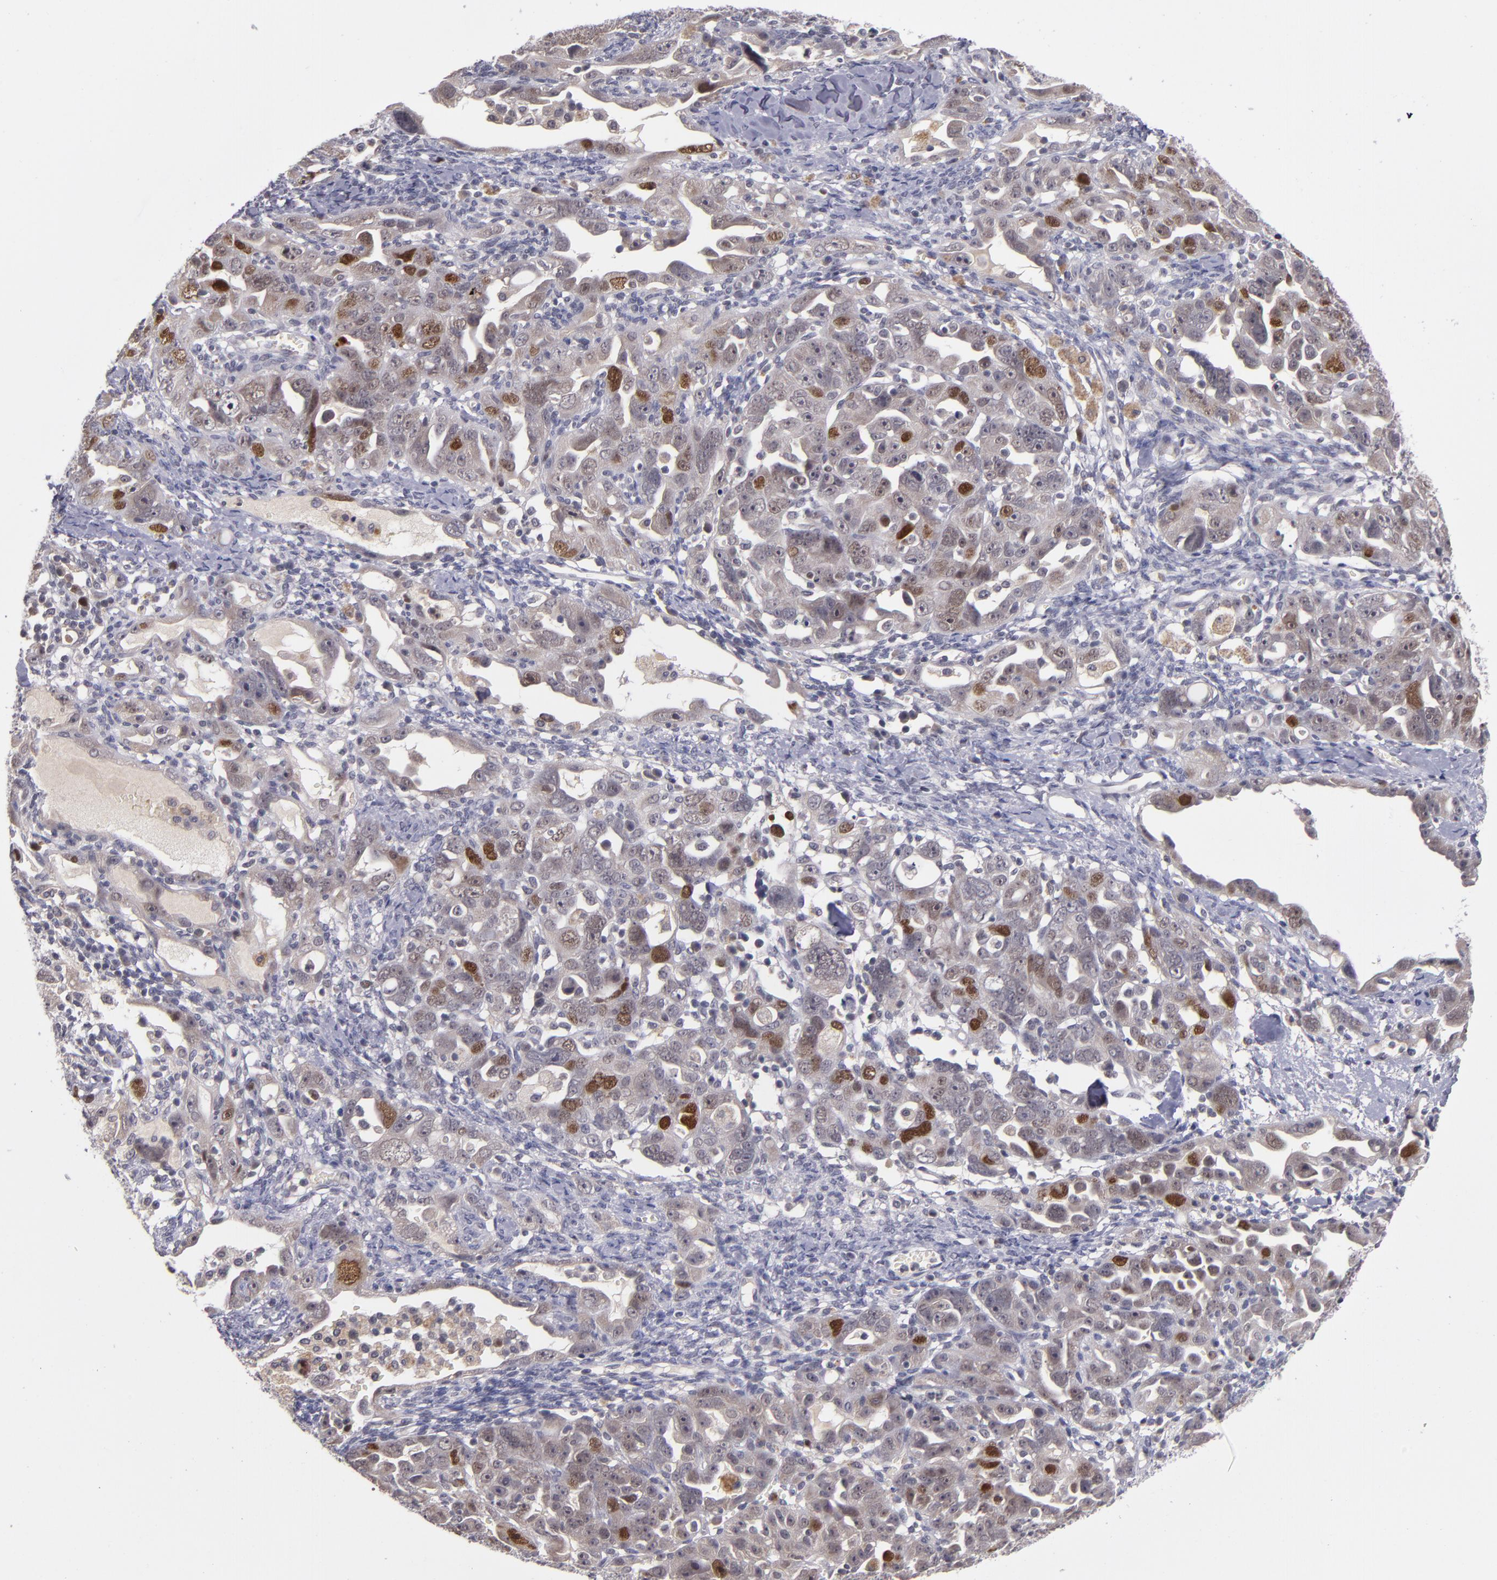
{"staining": {"intensity": "strong", "quantity": "25%-75%", "location": "nuclear"}, "tissue": "ovarian cancer", "cell_type": "Tumor cells", "image_type": "cancer", "snomed": [{"axis": "morphology", "description": "Cystadenocarcinoma, serous, NOS"}, {"axis": "topography", "description": "Ovary"}], "caption": "Brown immunohistochemical staining in human ovarian cancer exhibits strong nuclear staining in about 25%-75% of tumor cells.", "gene": "CDC7", "patient": {"sex": "female", "age": 66}}